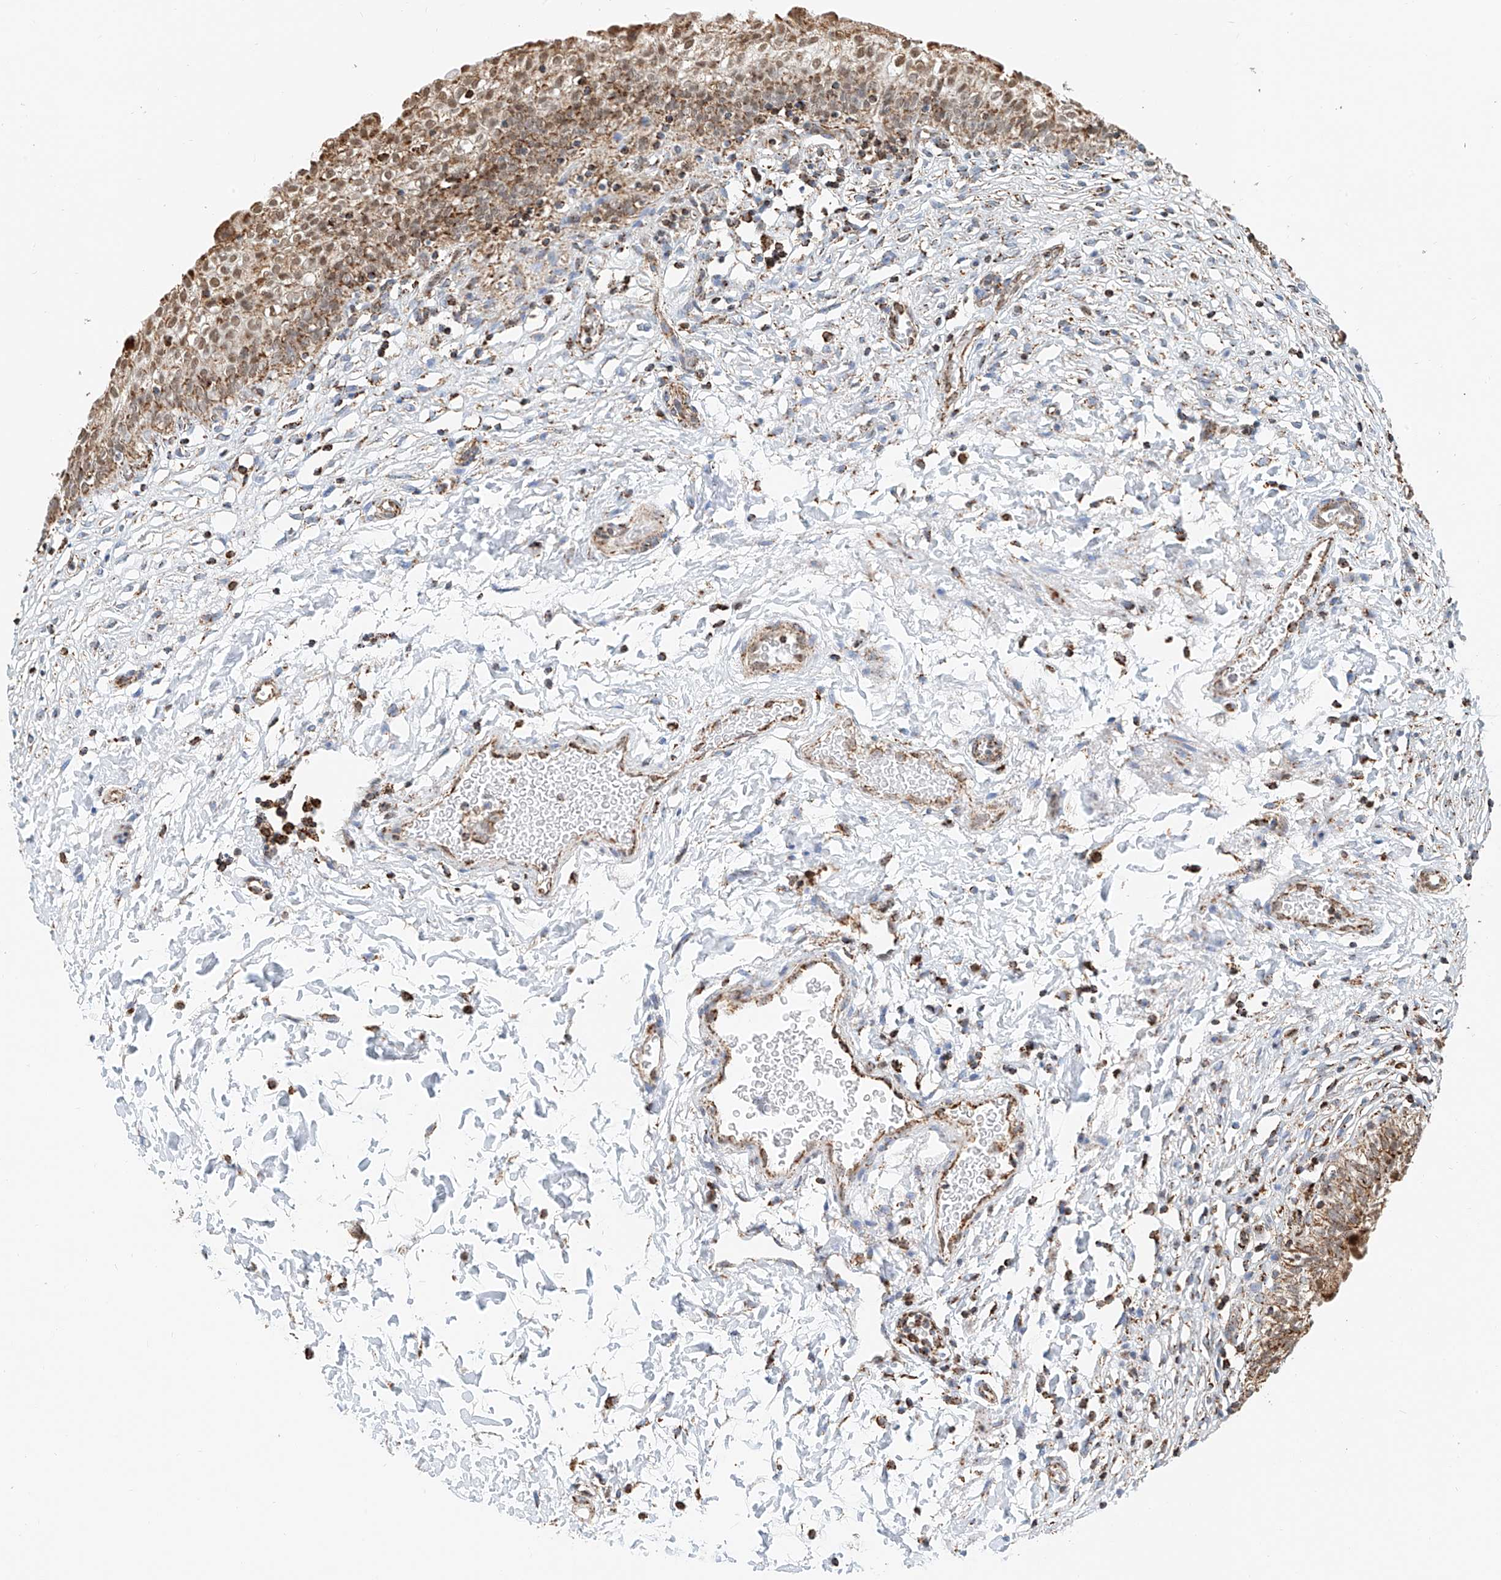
{"staining": {"intensity": "moderate", "quantity": ">75%", "location": "cytoplasmic/membranous,nuclear"}, "tissue": "urinary bladder", "cell_type": "Urothelial cells", "image_type": "normal", "snomed": [{"axis": "morphology", "description": "Normal tissue, NOS"}, {"axis": "topography", "description": "Urinary bladder"}], "caption": "Immunohistochemistry photomicrograph of normal urinary bladder: urinary bladder stained using immunohistochemistry (IHC) demonstrates medium levels of moderate protein expression localized specifically in the cytoplasmic/membranous,nuclear of urothelial cells, appearing as a cytoplasmic/membranous,nuclear brown color.", "gene": "PPA2", "patient": {"sex": "male", "age": 55}}